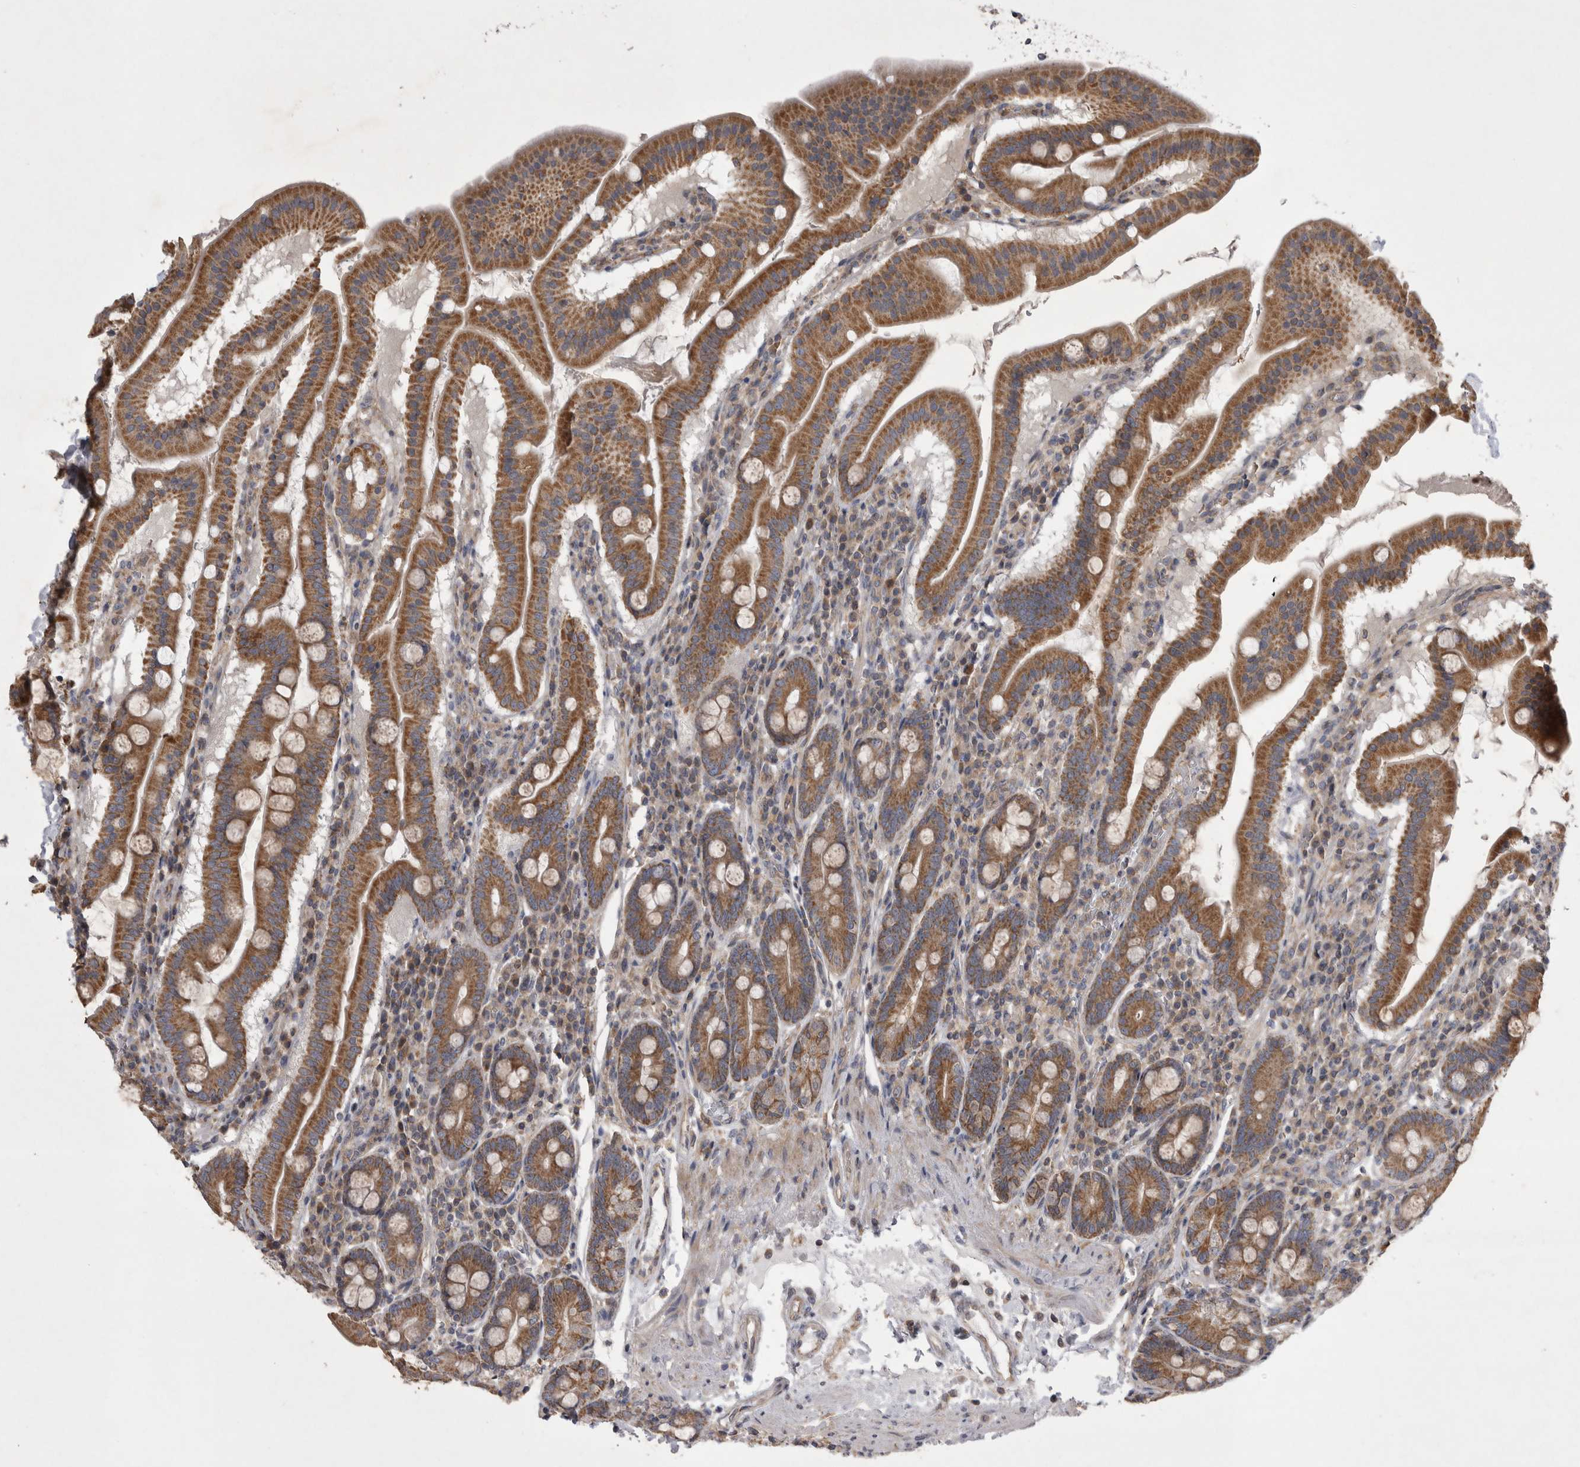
{"staining": {"intensity": "moderate", "quantity": ">75%", "location": "cytoplasmic/membranous"}, "tissue": "duodenum", "cell_type": "Glandular cells", "image_type": "normal", "snomed": [{"axis": "morphology", "description": "Normal tissue, NOS"}, {"axis": "morphology", "description": "Adenocarcinoma, NOS"}, {"axis": "topography", "description": "Pancreas"}, {"axis": "topography", "description": "Duodenum"}], "caption": "A histopathology image showing moderate cytoplasmic/membranous positivity in about >75% of glandular cells in normal duodenum, as visualized by brown immunohistochemical staining.", "gene": "TSPOAP1", "patient": {"sex": "male", "age": 50}}